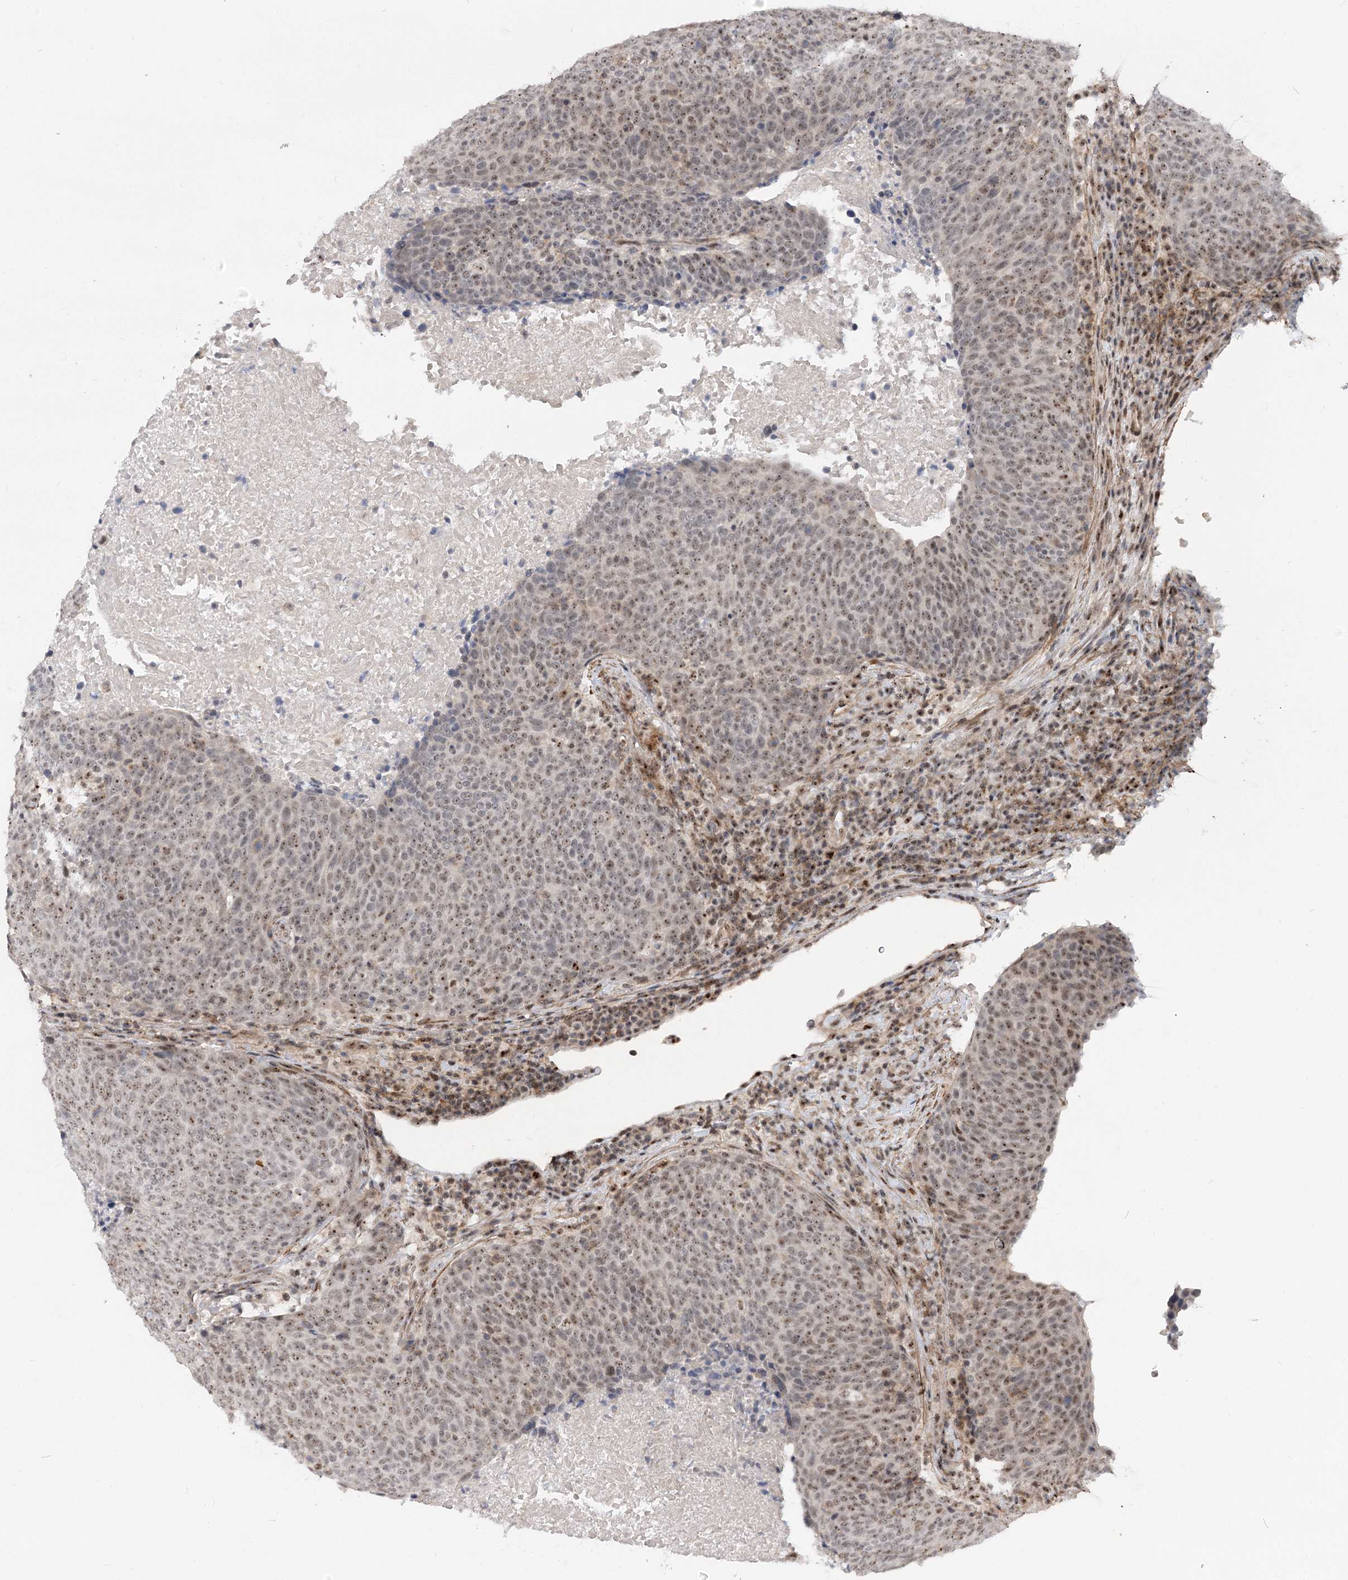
{"staining": {"intensity": "moderate", "quantity": "25%-75%", "location": "nuclear"}, "tissue": "head and neck cancer", "cell_type": "Tumor cells", "image_type": "cancer", "snomed": [{"axis": "morphology", "description": "Squamous cell carcinoma, NOS"}, {"axis": "morphology", "description": "Squamous cell carcinoma, metastatic, NOS"}, {"axis": "topography", "description": "Lymph node"}, {"axis": "topography", "description": "Head-Neck"}], "caption": "Squamous cell carcinoma (head and neck) stained with a protein marker shows moderate staining in tumor cells.", "gene": "GNL3L", "patient": {"sex": "male", "age": 62}}